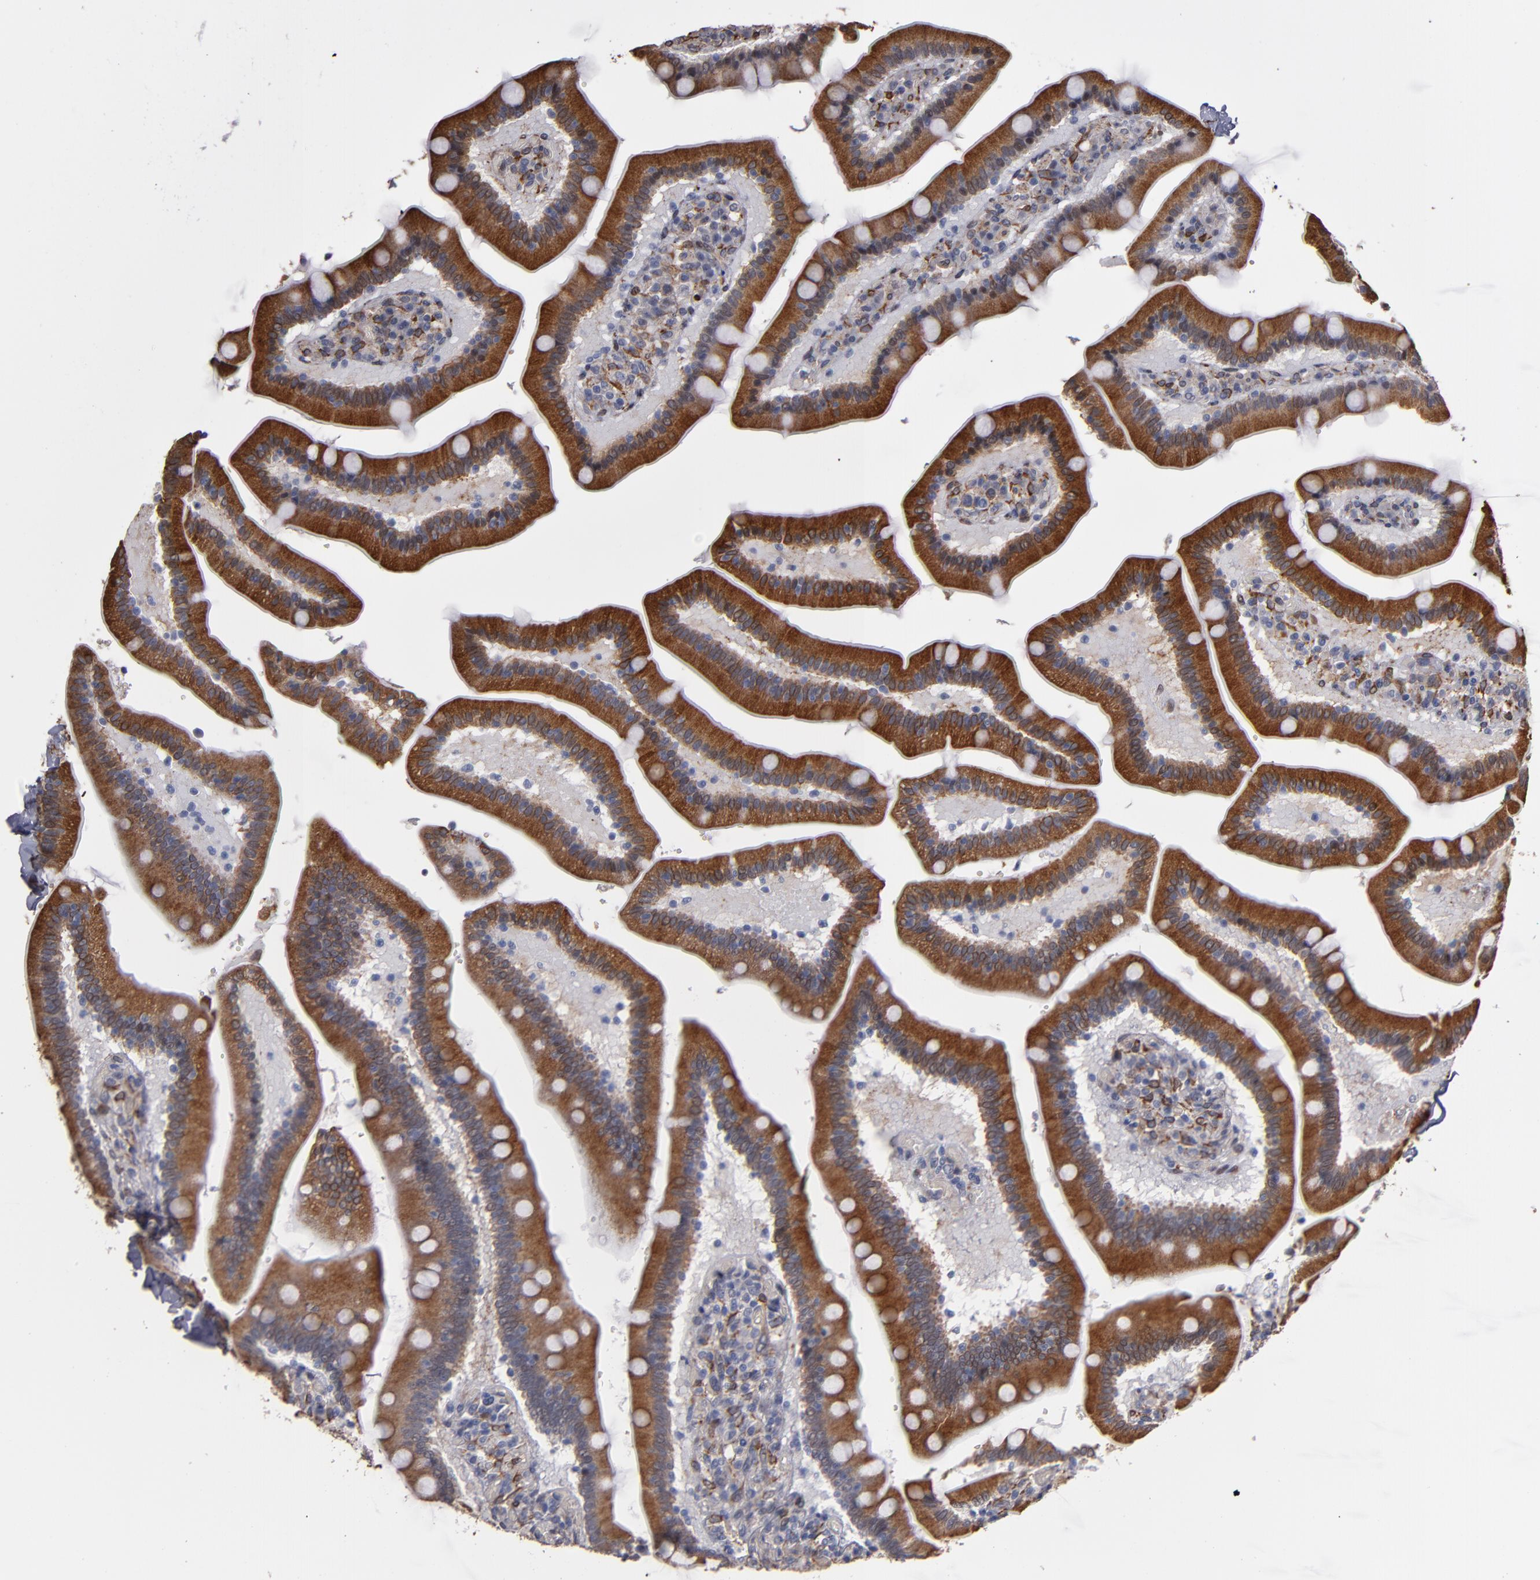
{"staining": {"intensity": "moderate", "quantity": ">75%", "location": "cytoplasmic/membranous"}, "tissue": "duodenum", "cell_type": "Glandular cells", "image_type": "normal", "snomed": [{"axis": "morphology", "description": "Normal tissue, NOS"}, {"axis": "topography", "description": "Duodenum"}], "caption": "Duodenum stained with immunohistochemistry (IHC) displays moderate cytoplasmic/membranous staining in about >75% of glandular cells.", "gene": "PGRMC1", "patient": {"sex": "male", "age": 66}}